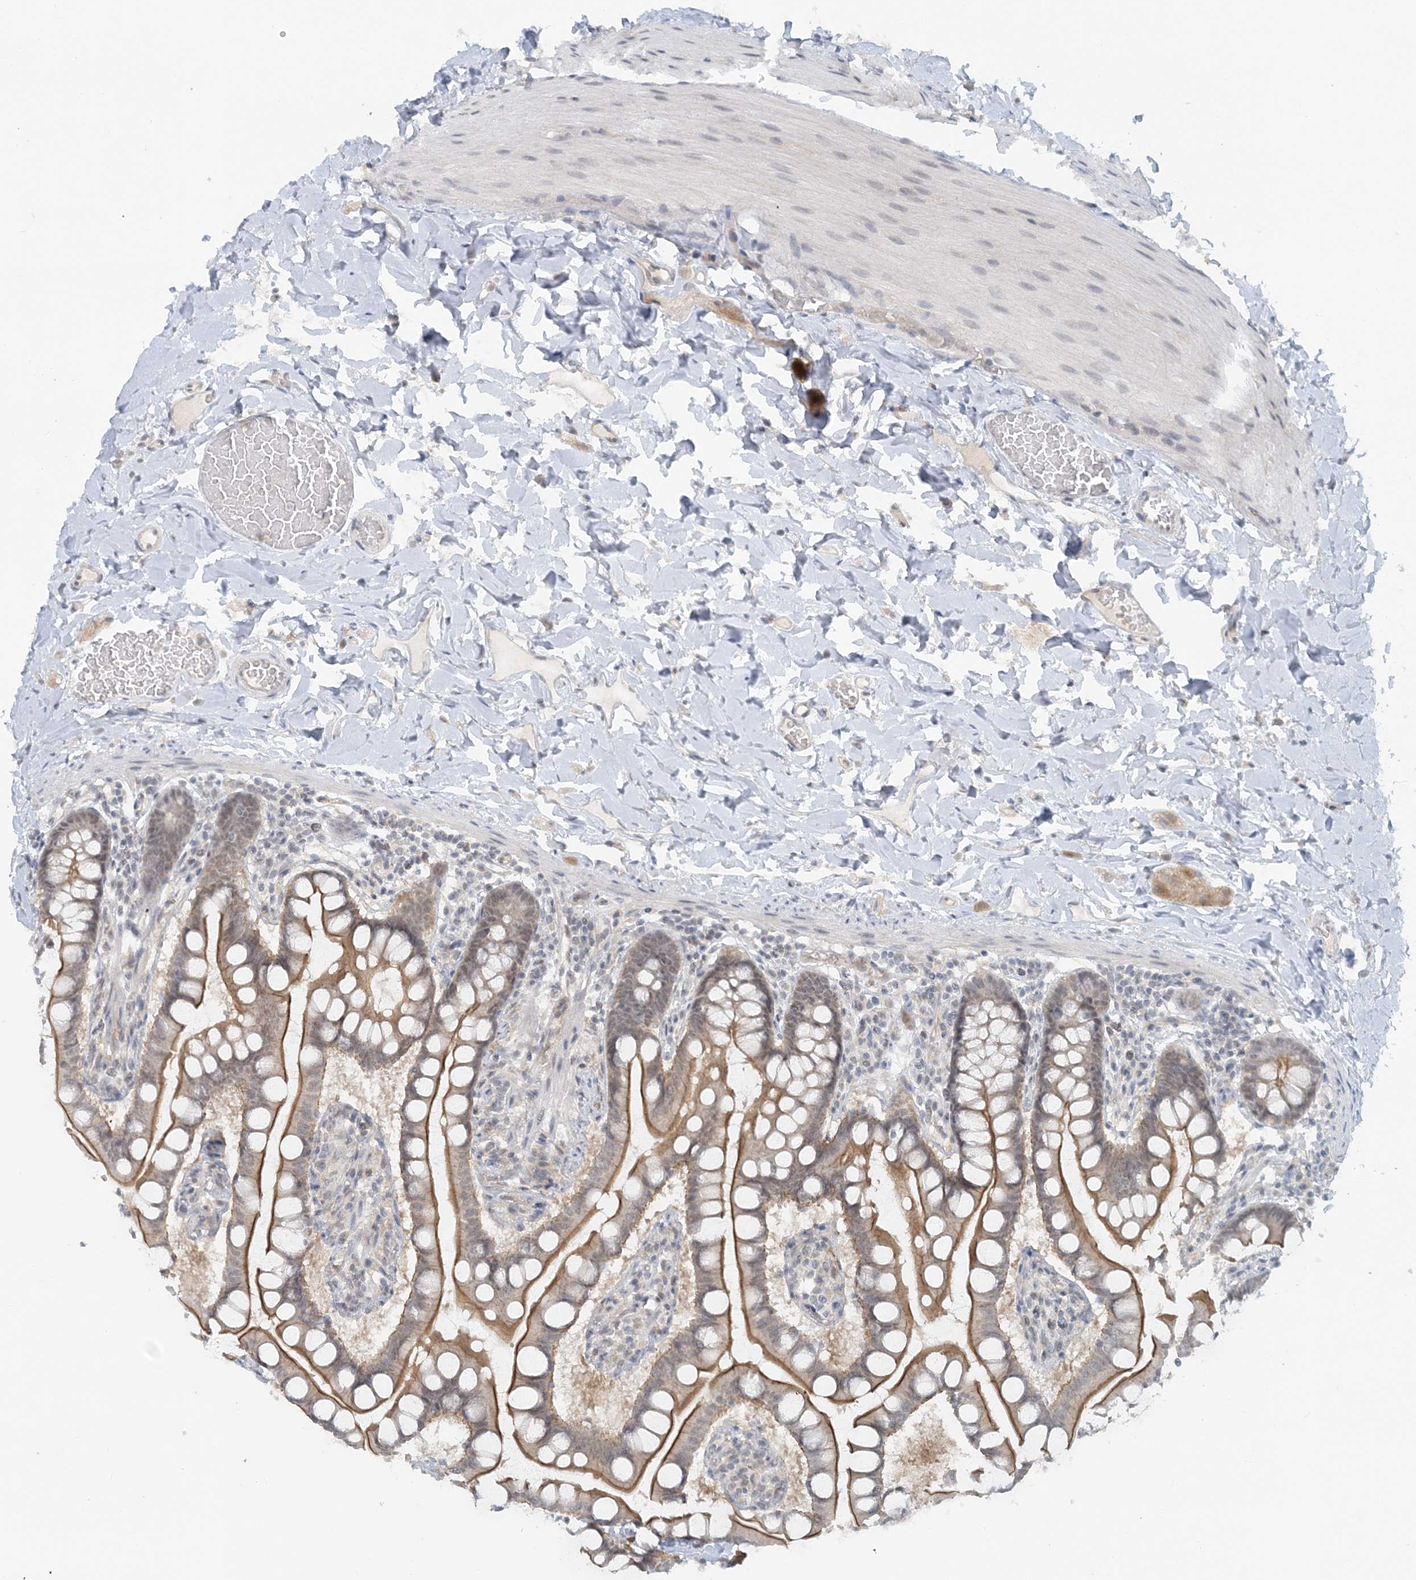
{"staining": {"intensity": "strong", "quantity": "25%-75%", "location": "cytoplasmic/membranous"}, "tissue": "small intestine", "cell_type": "Glandular cells", "image_type": "normal", "snomed": [{"axis": "morphology", "description": "Normal tissue, NOS"}, {"axis": "topography", "description": "Small intestine"}], "caption": "An immunohistochemistry photomicrograph of normal tissue is shown. Protein staining in brown shows strong cytoplasmic/membranous positivity in small intestine within glandular cells.", "gene": "ATP11A", "patient": {"sex": "male", "age": 41}}